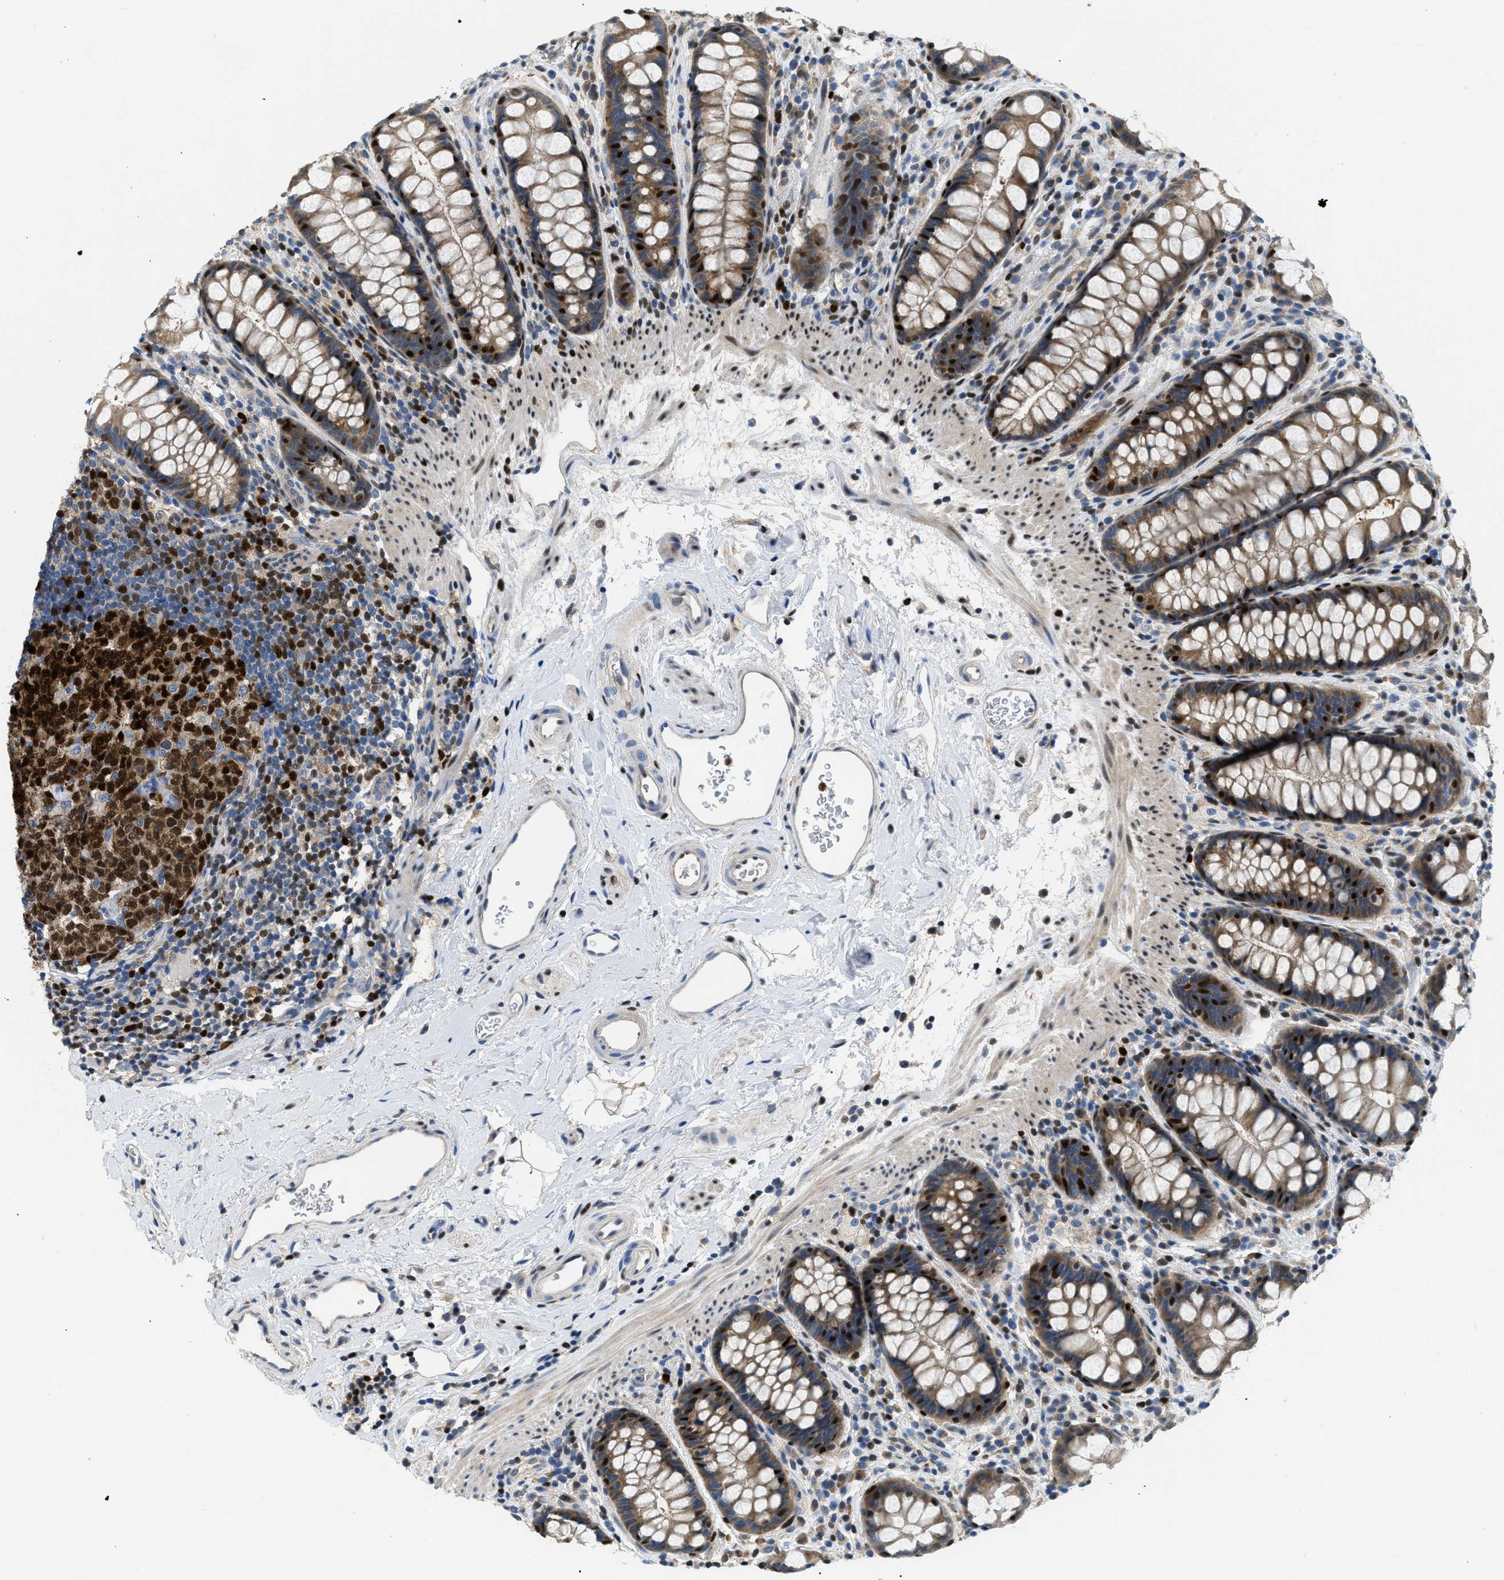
{"staining": {"intensity": "strong", "quantity": "25%-75%", "location": "cytoplasmic/membranous,nuclear"}, "tissue": "rectum", "cell_type": "Glandular cells", "image_type": "normal", "snomed": [{"axis": "morphology", "description": "Normal tissue, NOS"}, {"axis": "topography", "description": "Rectum"}], "caption": "DAB immunohistochemical staining of benign human rectum reveals strong cytoplasmic/membranous,nuclear protein positivity in approximately 25%-75% of glandular cells. (DAB = brown stain, brightfield microscopy at high magnification).", "gene": "TOX", "patient": {"sex": "female", "age": 65}}